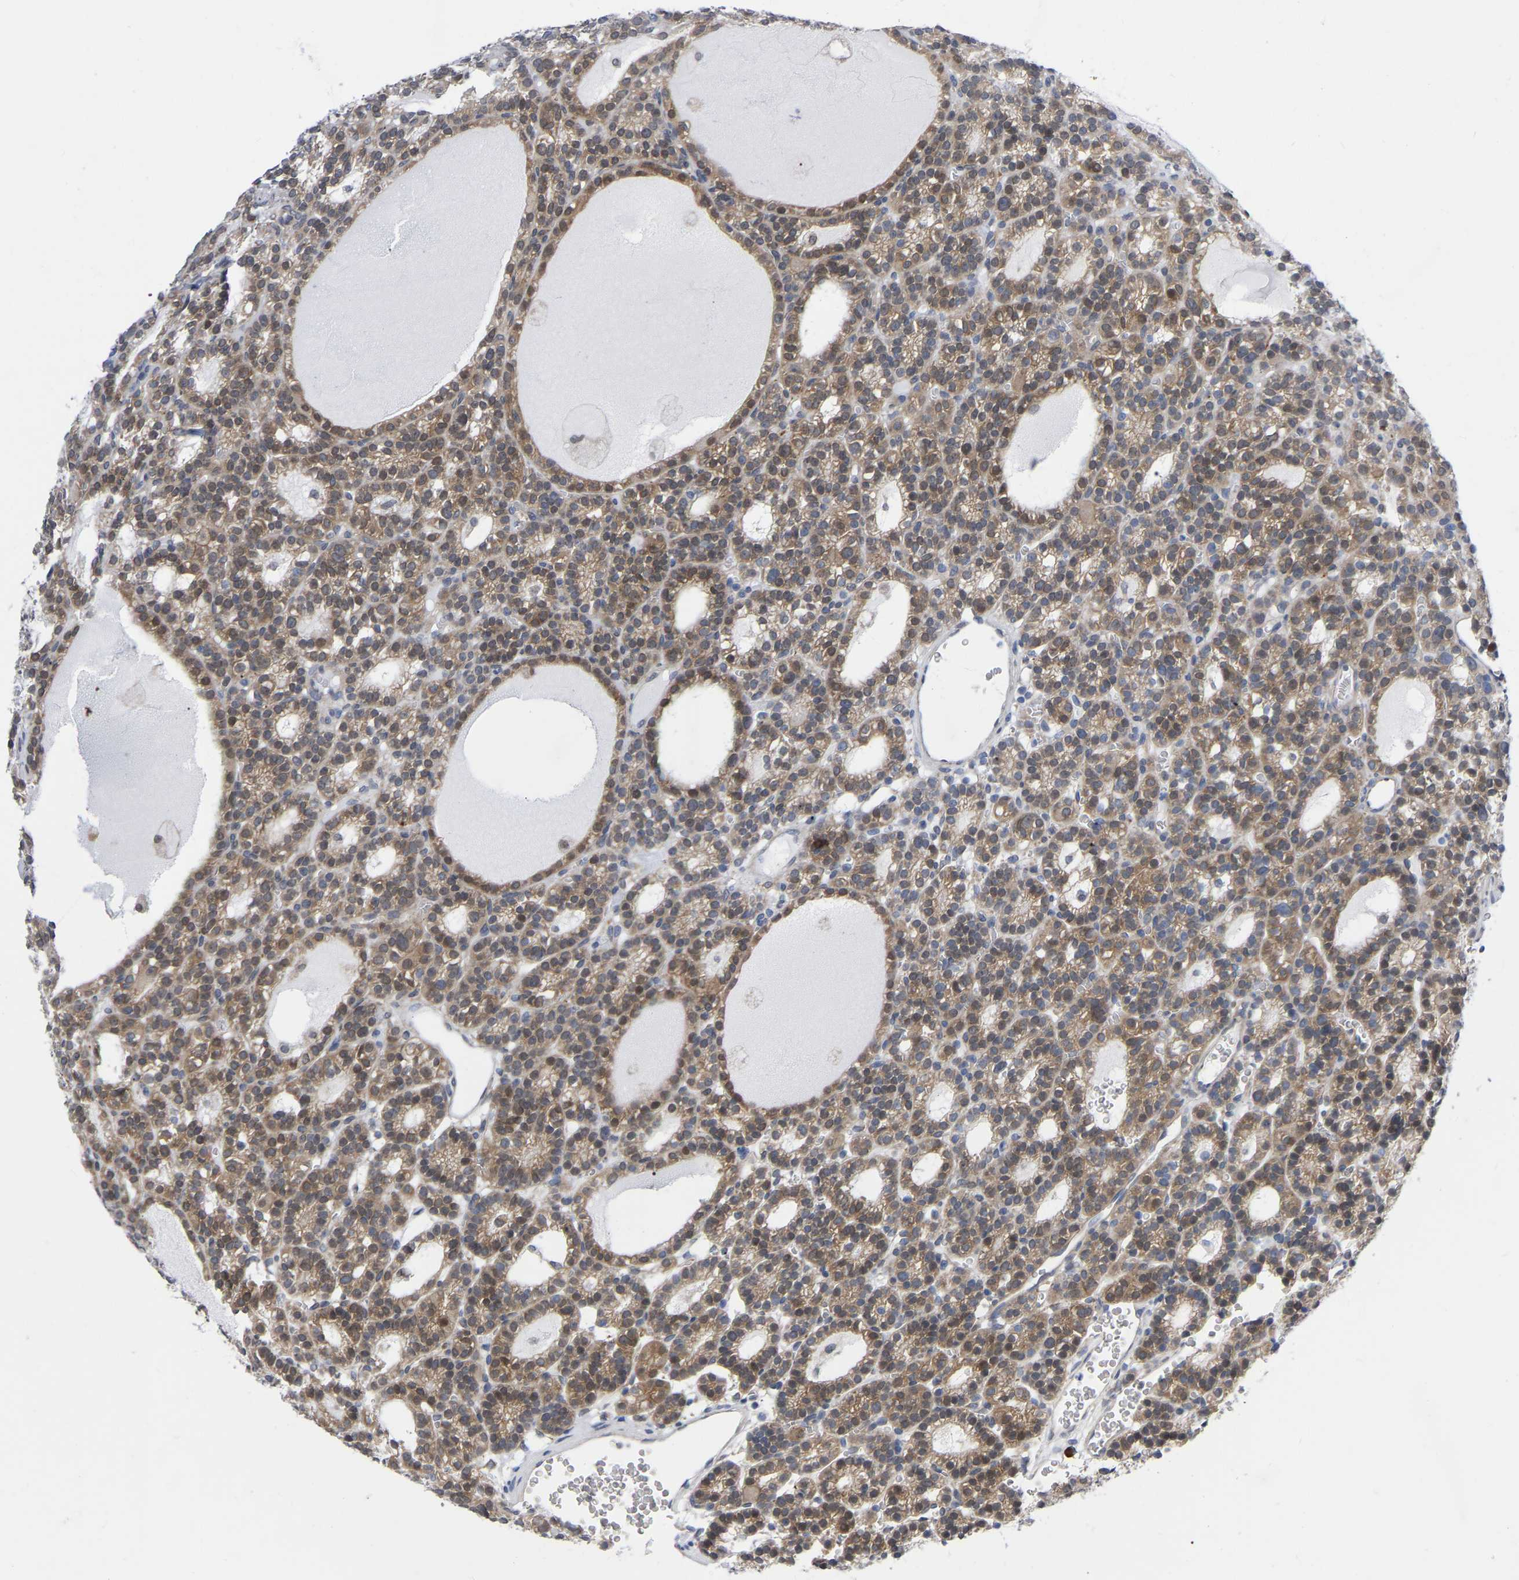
{"staining": {"intensity": "weak", "quantity": ">75%", "location": "cytoplasmic/membranous"}, "tissue": "parathyroid gland", "cell_type": "Glandular cells", "image_type": "normal", "snomed": [{"axis": "morphology", "description": "Normal tissue, NOS"}, {"axis": "morphology", "description": "Adenoma, NOS"}, {"axis": "topography", "description": "Parathyroid gland"}], "caption": "Glandular cells reveal weak cytoplasmic/membranous expression in approximately >75% of cells in unremarkable parathyroid gland.", "gene": "UBE4B", "patient": {"sex": "female", "age": 58}}